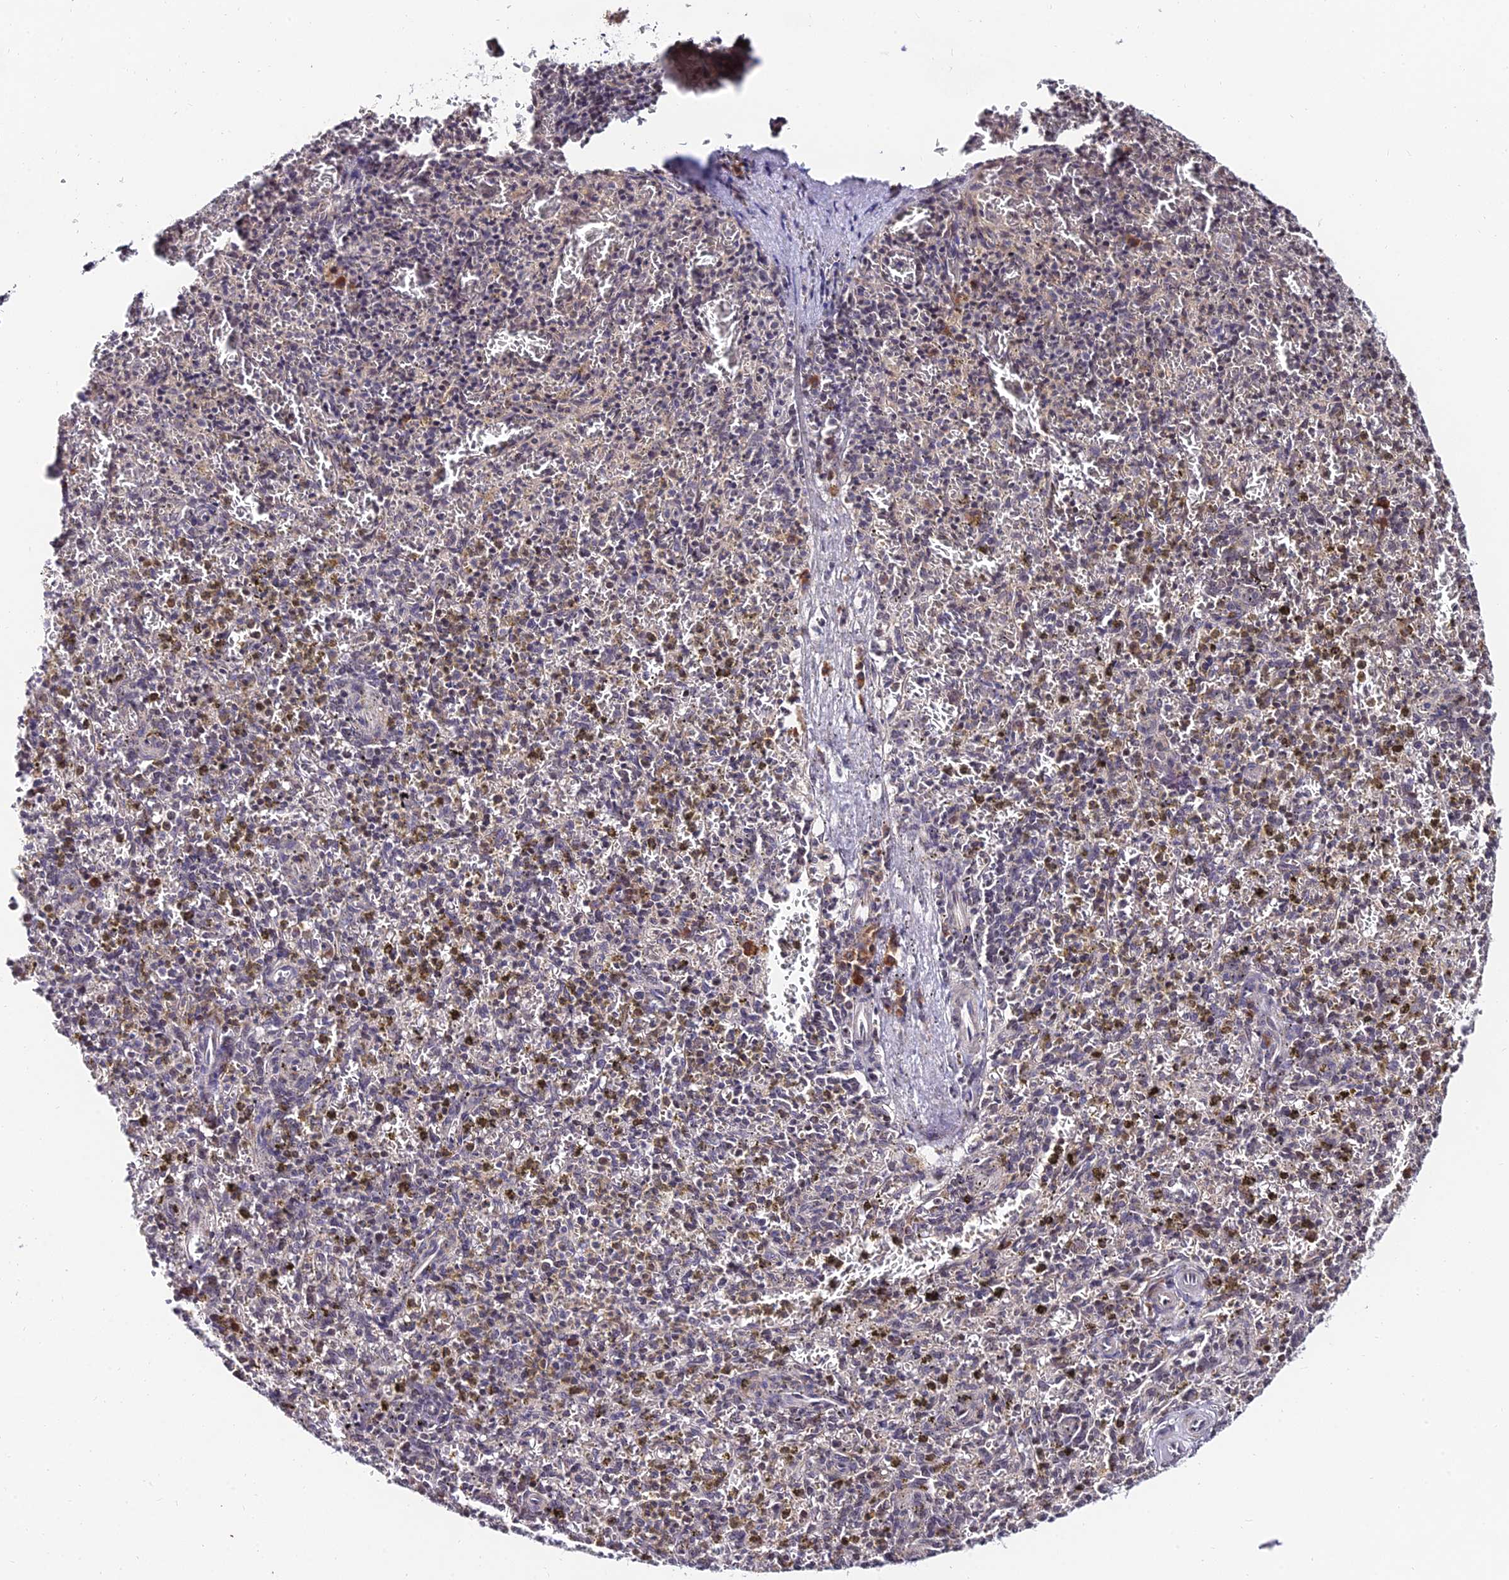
{"staining": {"intensity": "moderate", "quantity": "<25%", "location": "cytoplasmic/membranous"}, "tissue": "spleen", "cell_type": "Cells in red pulp", "image_type": "normal", "snomed": [{"axis": "morphology", "description": "Normal tissue, NOS"}, {"axis": "topography", "description": "Spleen"}], "caption": "Immunohistochemistry photomicrograph of benign spleen stained for a protein (brown), which displays low levels of moderate cytoplasmic/membranous positivity in approximately <25% of cells in red pulp.", "gene": "CDNF", "patient": {"sex": "male", "age": 72}}